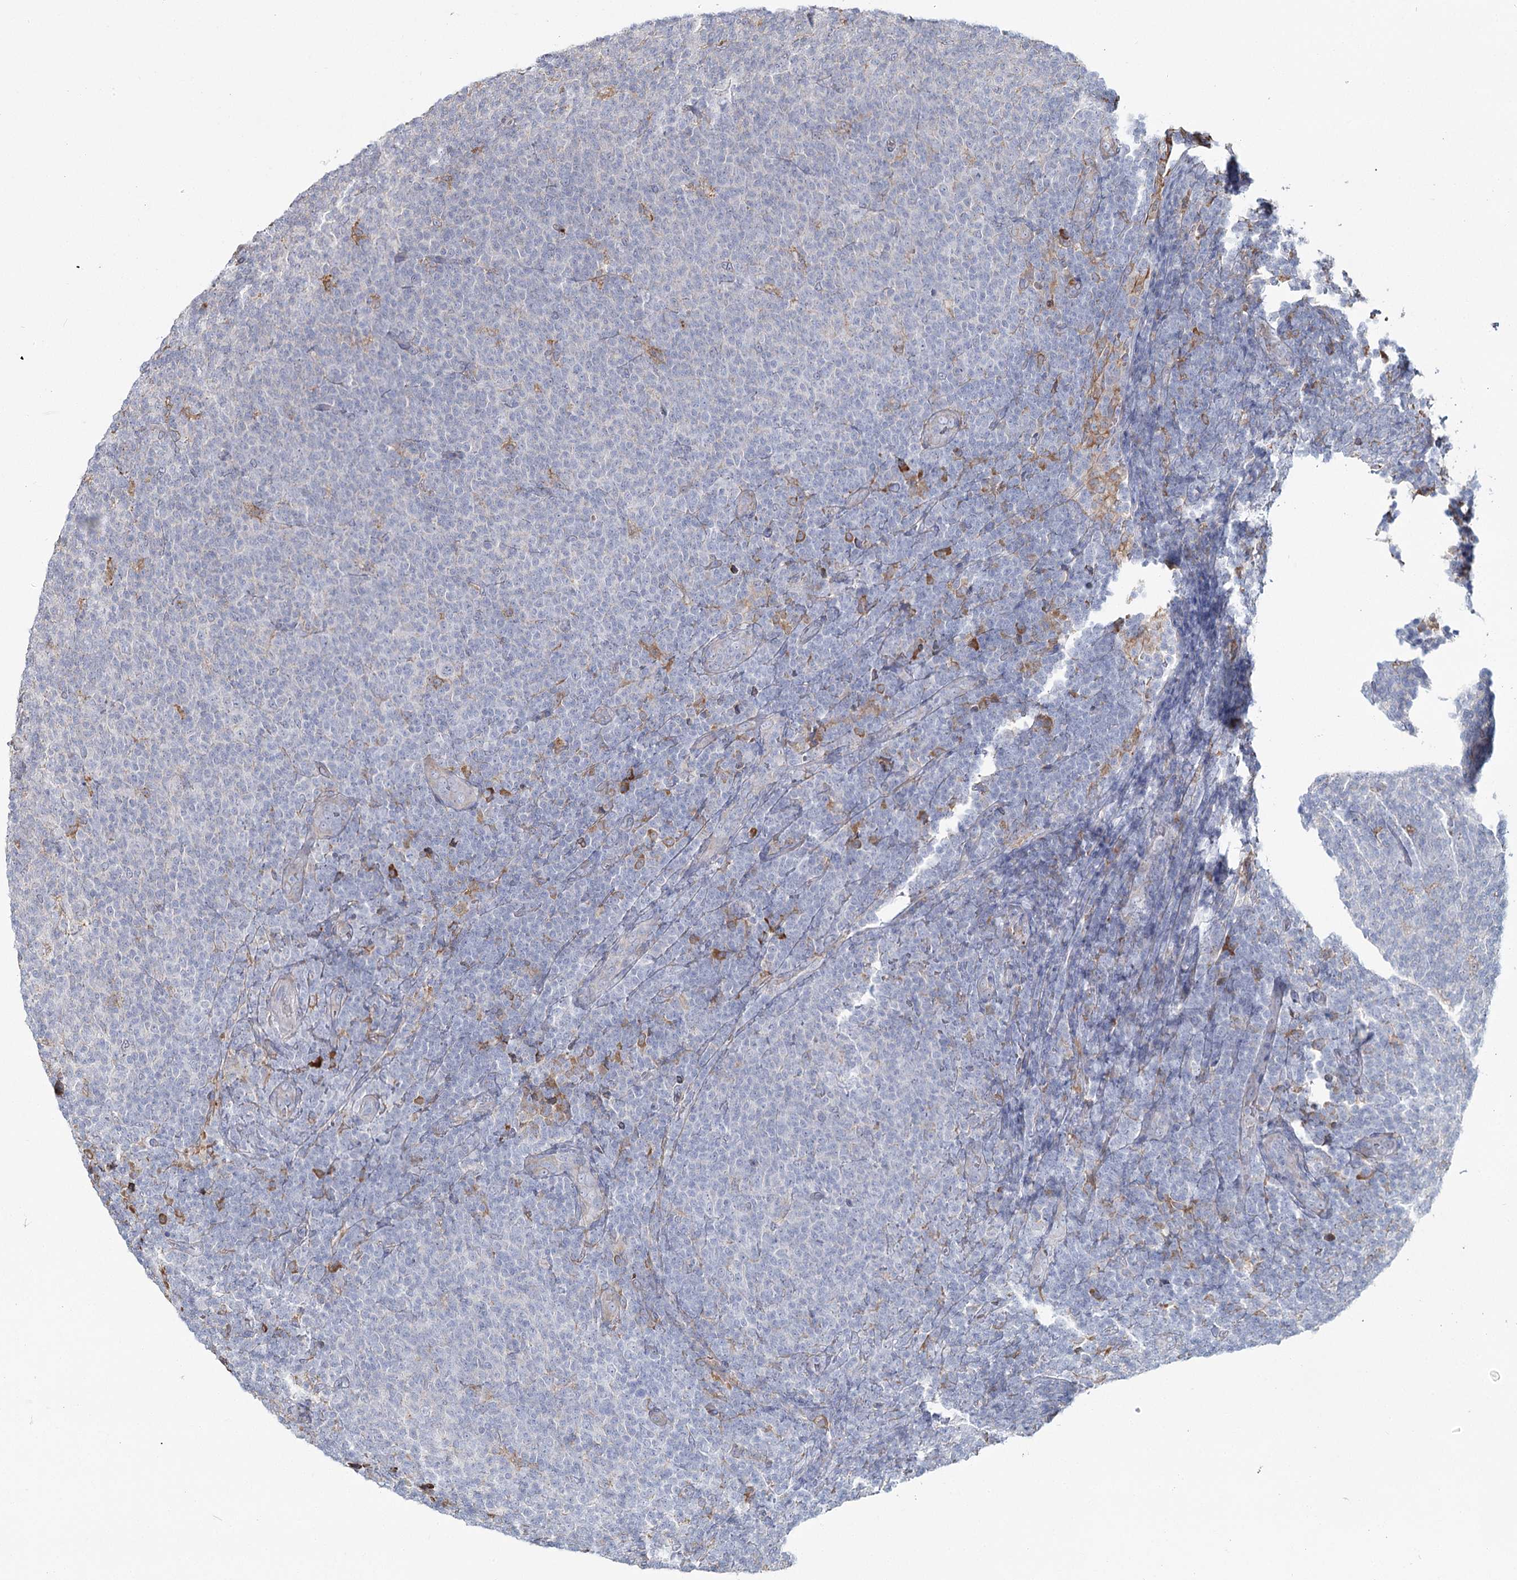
{"staining": {"intensity": "negative", "quantity": "none", "location": "none"}, "tissue": "lymphoma", "cell_type": "Tumor cells", "image_type": "cancer", "snomed": [{"axis": "morphology", "description": "Malignant lymphoma, non-Hodgkin's type, Low grade"}, {"axis": "topography", "description": "Lymph node"}], "caption": "This is a histopathology image of immunohistochemistry (IHC) staining of lymphoma, which shows no staining in tumor cells.", "gene": "ZCCHC9", "patient": {"sex": "male", "age": 66}}